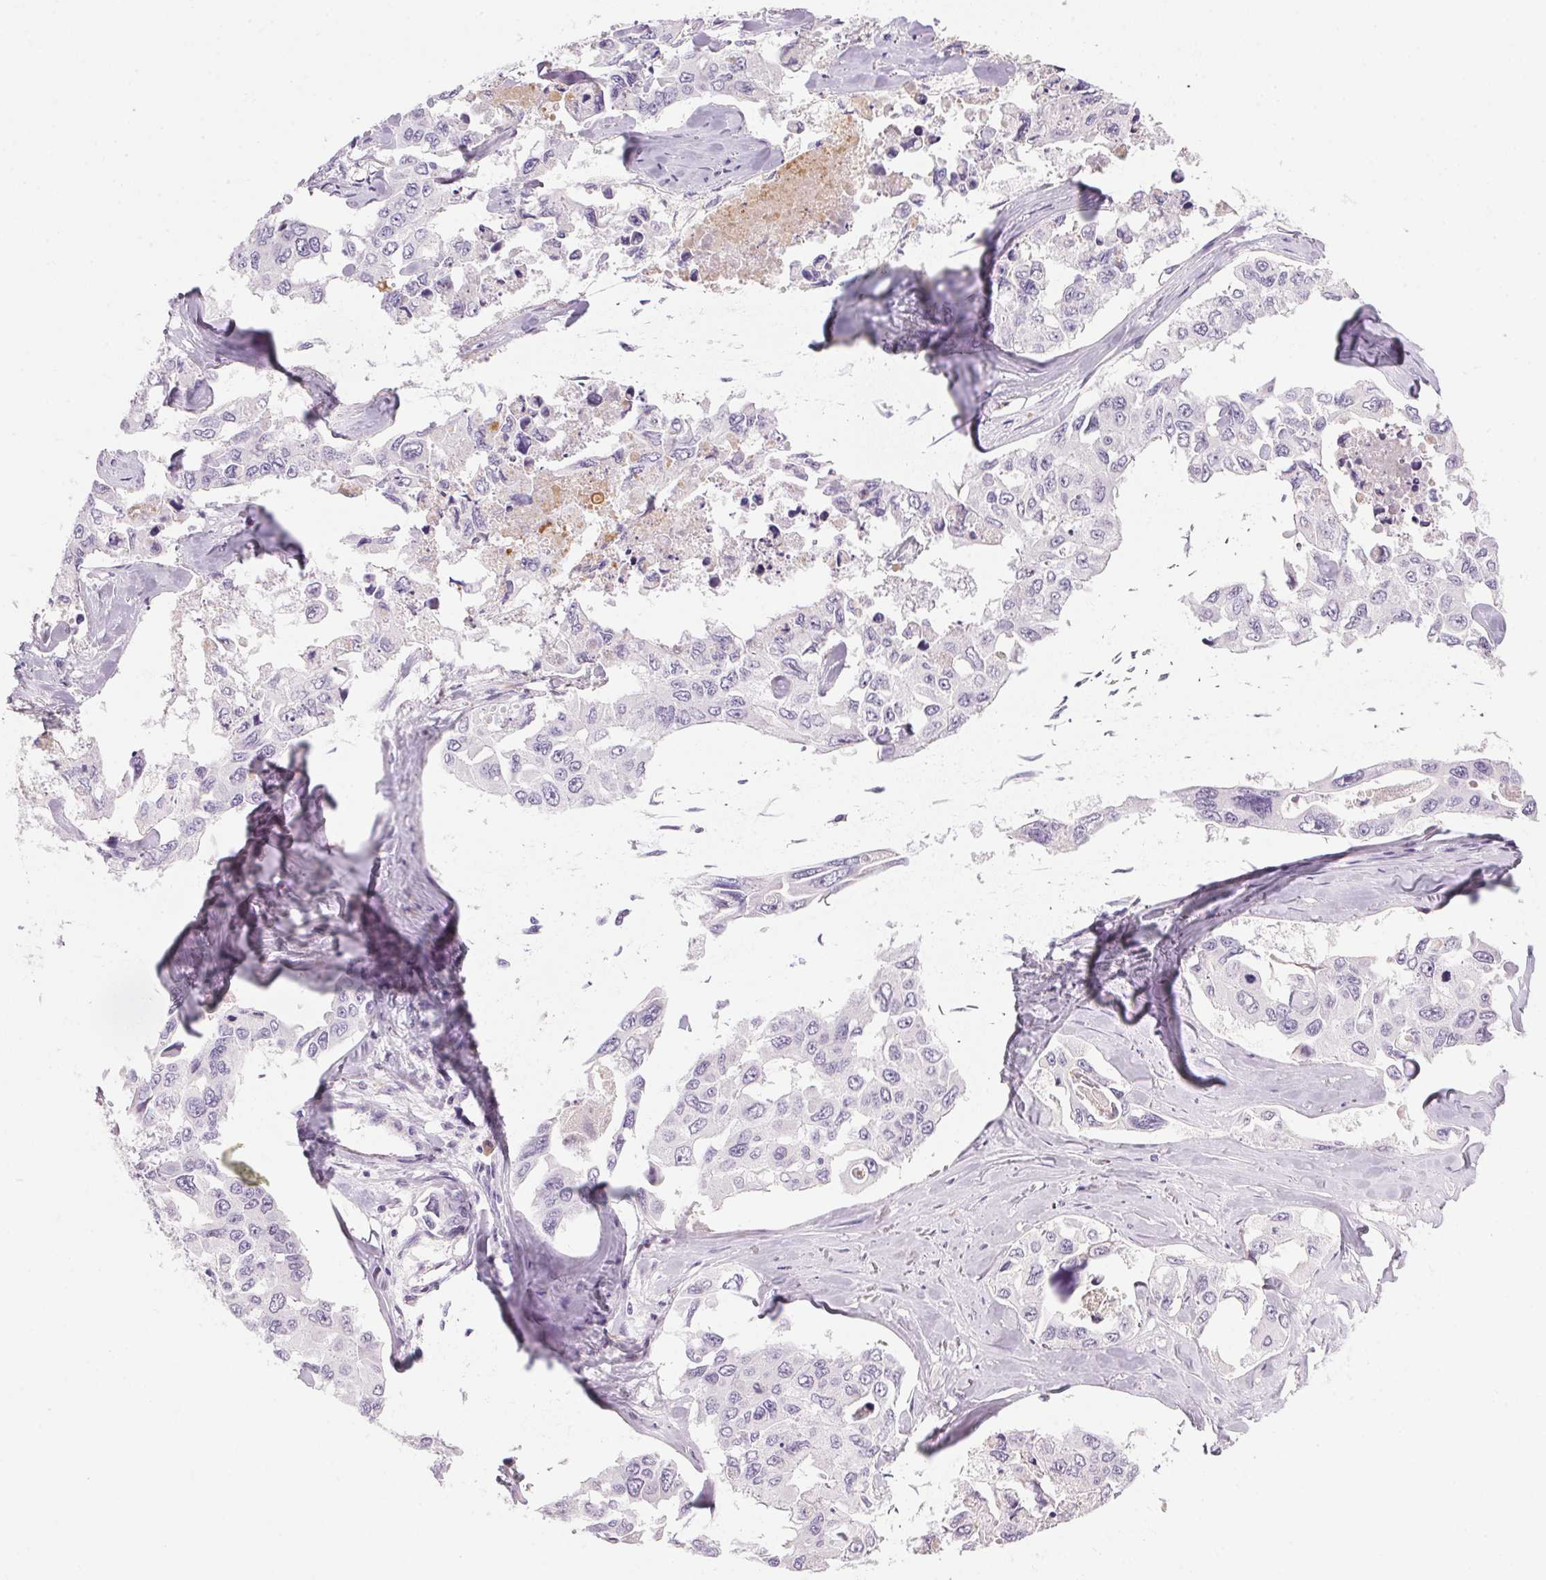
{"staining": {"intensity": "negative", "quantity": "none", "location": "none"}, "tissue": "lung cancer", "cell_type": "Tumor cells", "image_type": "cancer", "snomed": [{"axis": "morphology", "description": "Adenocarcinoma, NOS"}, {"axis": "topography", "description": "Lung"}], "caption": "This photomicrograph is of lung cancer (adenocarcinoma) stained with IHC to label a protein in brown with the nuclei are counter-stained blue. There is no expression in tumor cells. (Immunohistochemistry (ihc), brightfield microscopy, high magnification).", "gene": "ECPAS", "patient": {"sex": "male", "age": 64}}